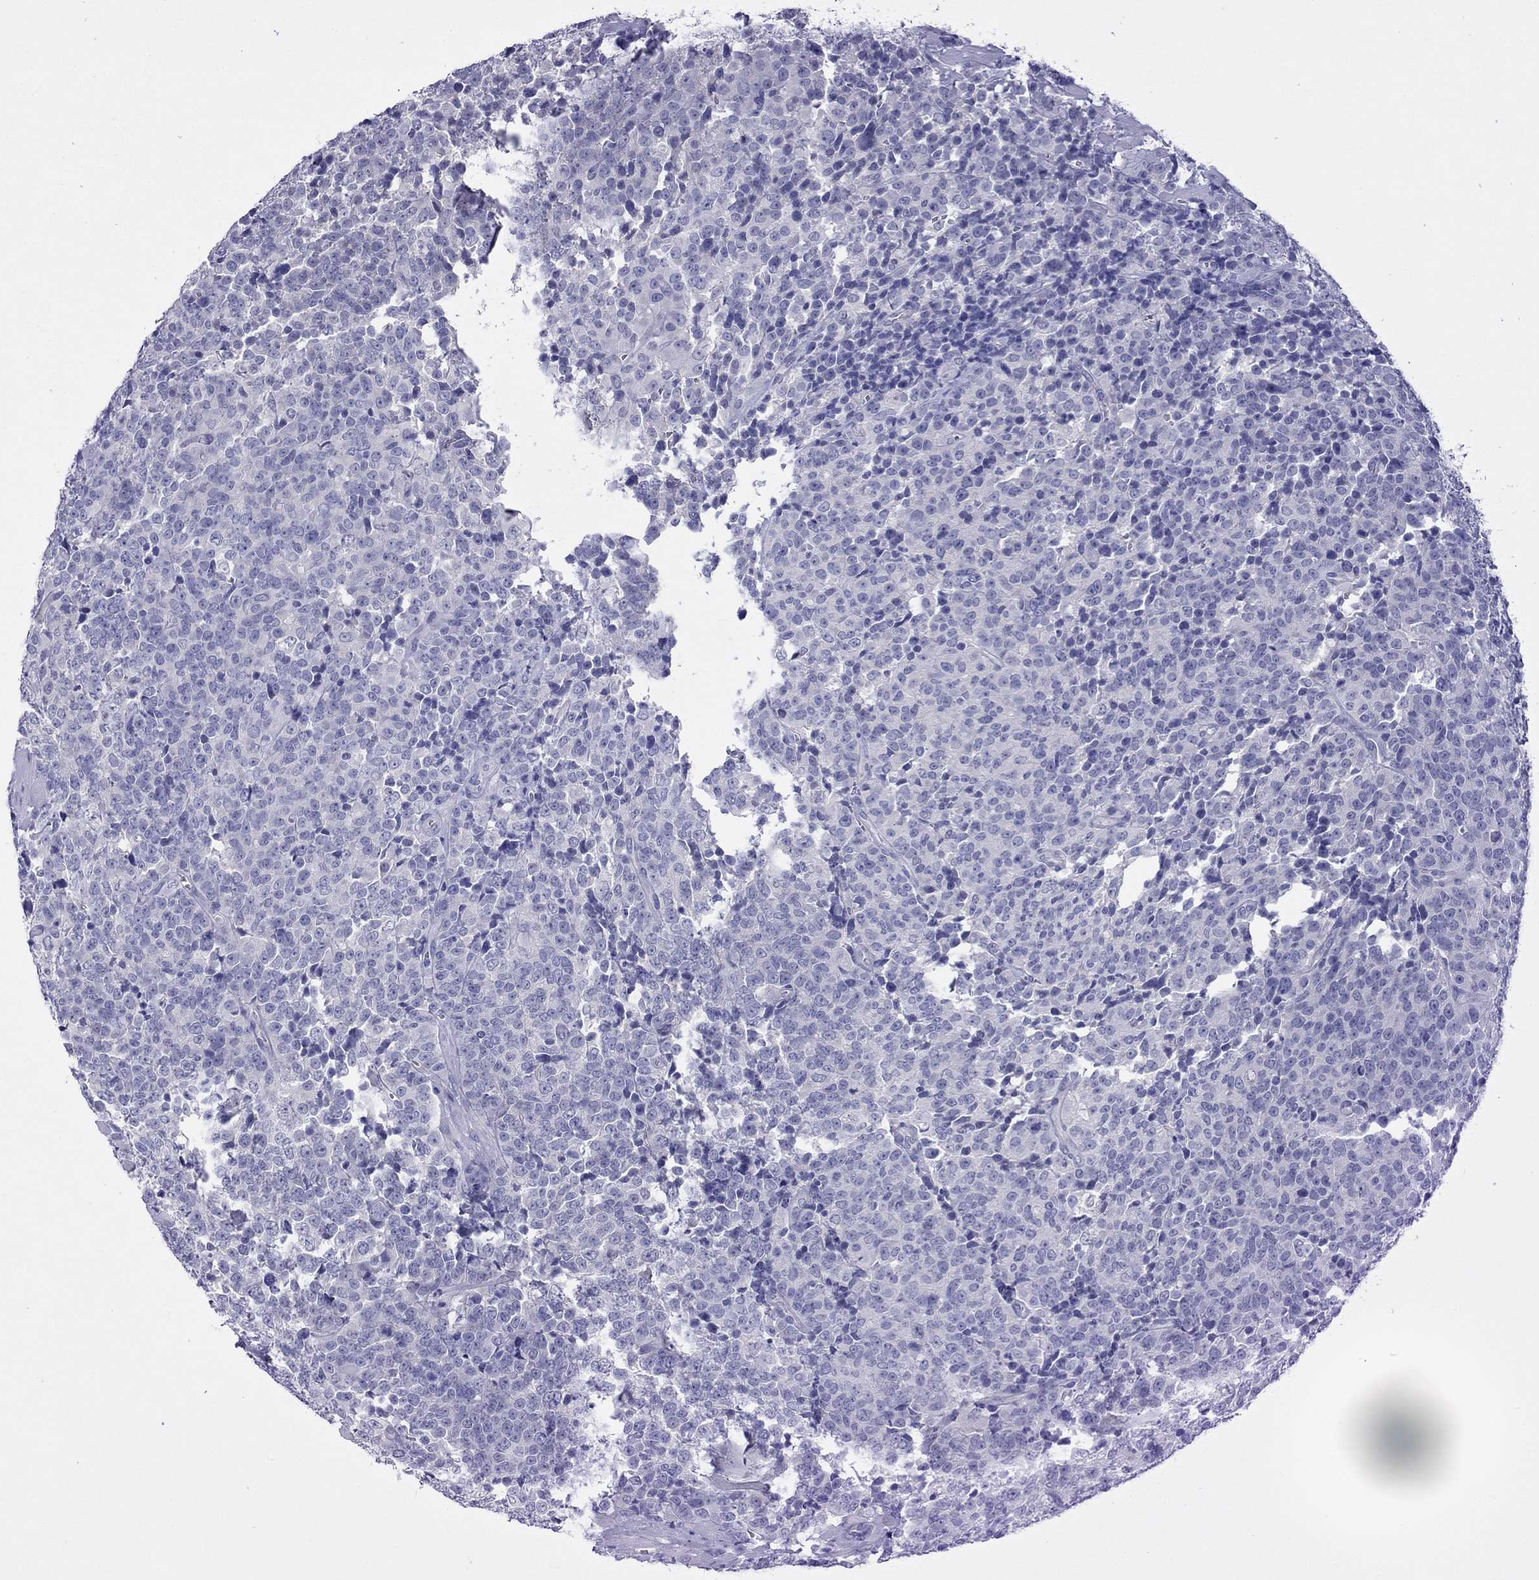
{"staining": {"intensity": "negative", "quantity": "none", "location": "none"}, "tissue": "prostate cancer", "cell_type": "Tumor cells", "image_type": "cancer", "snomed": [{"axis": "morphology", "description": "Adenocarcinoma, NOS"}, {"axis": "topography", "description": "Prostate"}], "caption": "DAB immunohistochemical staining of human adenocarcinoma (prostate) reveals no significant positivity in tumor cells. (Brightfield microscopy of DAB immunohistochemistry at high magnification).", "gene": "CAPNS2", "patient": {"sex": "male", "age": 67}}